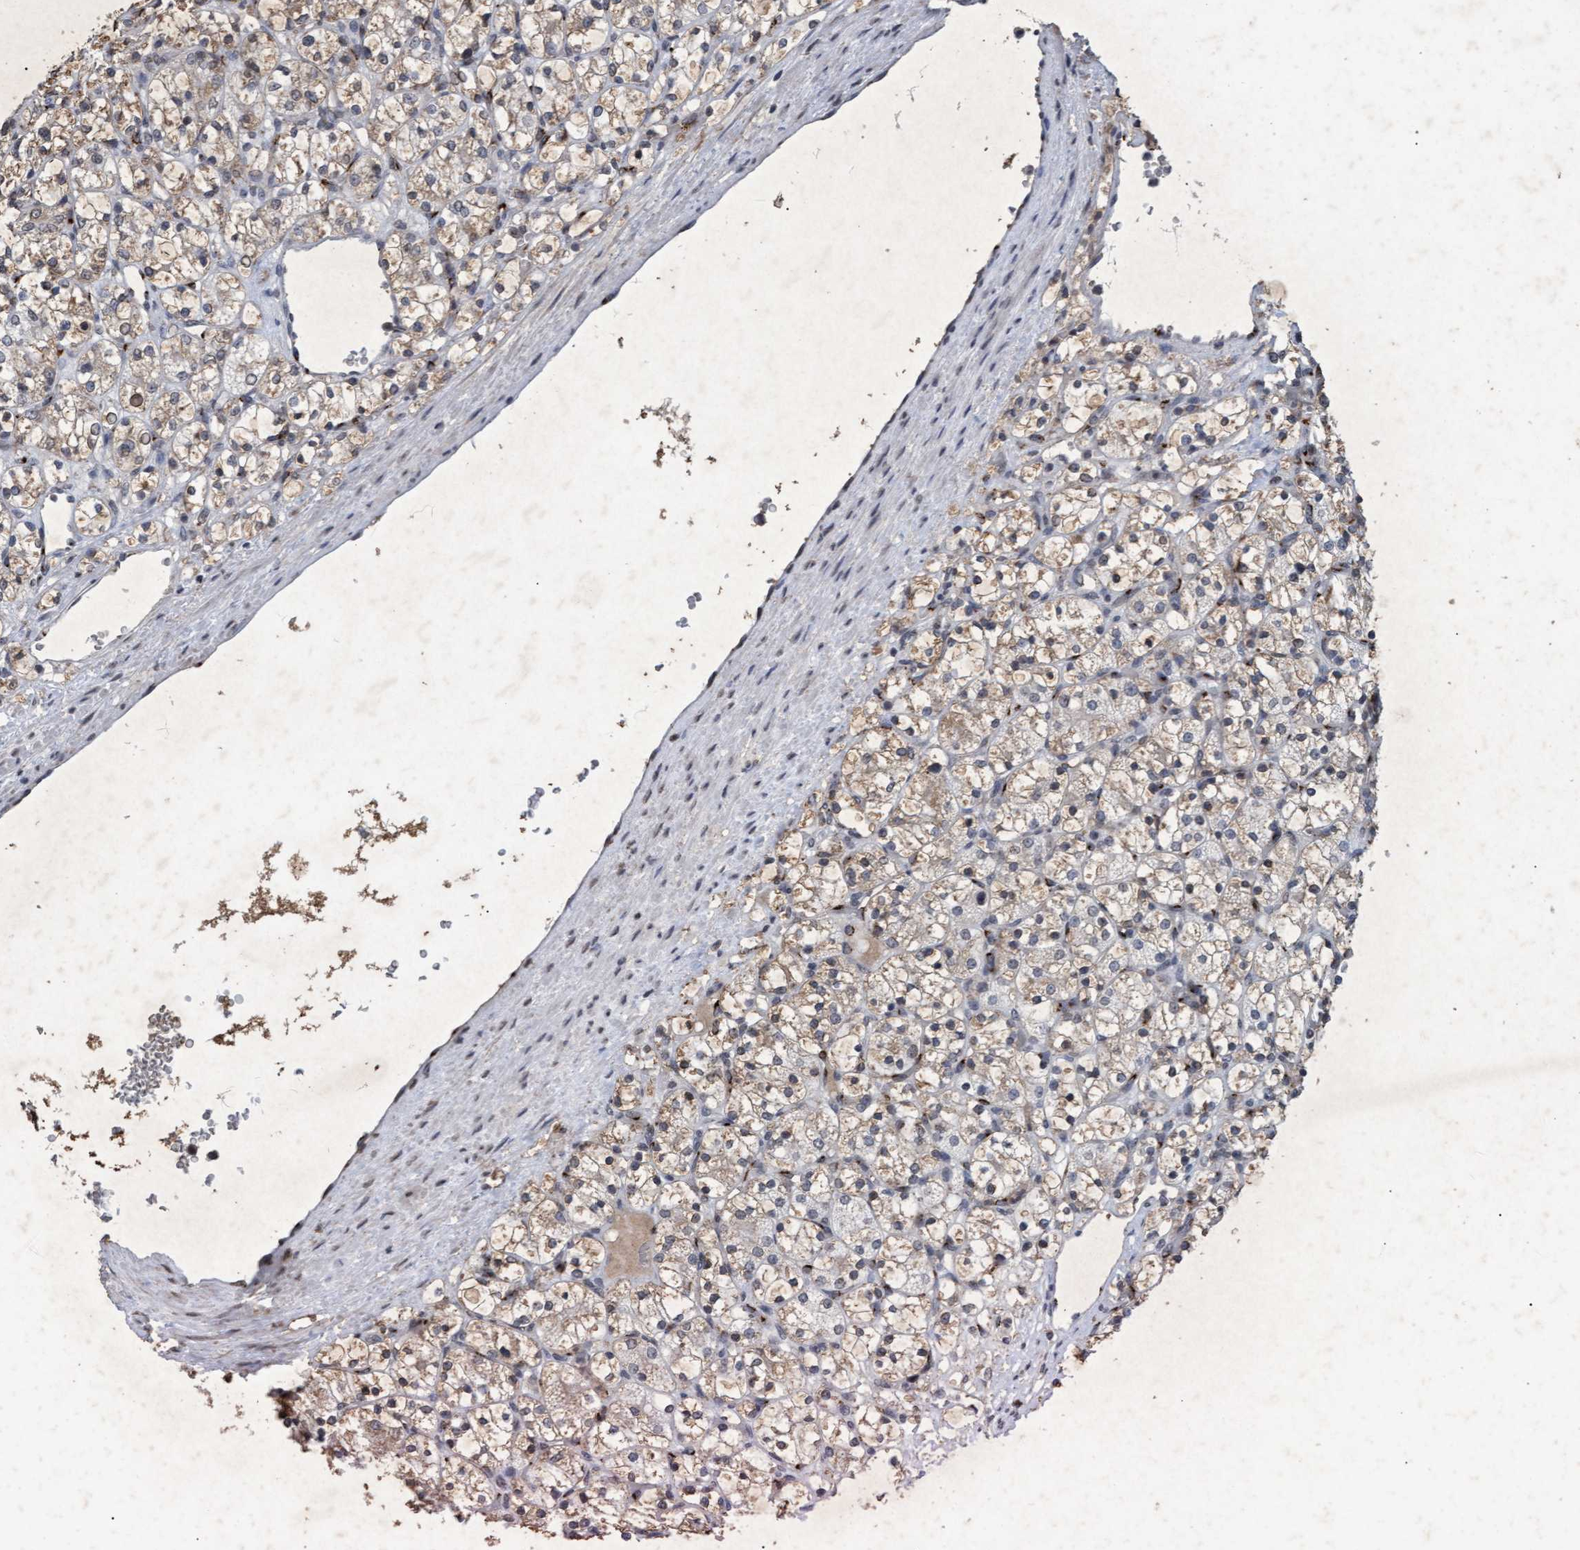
{"staining": {"intensity": "weak", "quantity": "<25%", "location": "cytoplasmic/membranous"}, "tissue": "renal cancer", "cell_type": "Tumor cells", "image_type": "cancer", "snomed": [{"axis": "morphology", "description": "Adenocarcinoma, NOS"}, {"axis": "topography", "description": "Kidney"}], "caption": "Immunohistochemical staining of renal cancer (adenocarcinoma) shows no significant staining in tumor cells.", "gene": "GALC", "patient": {"sex": "female", "age": 69}}